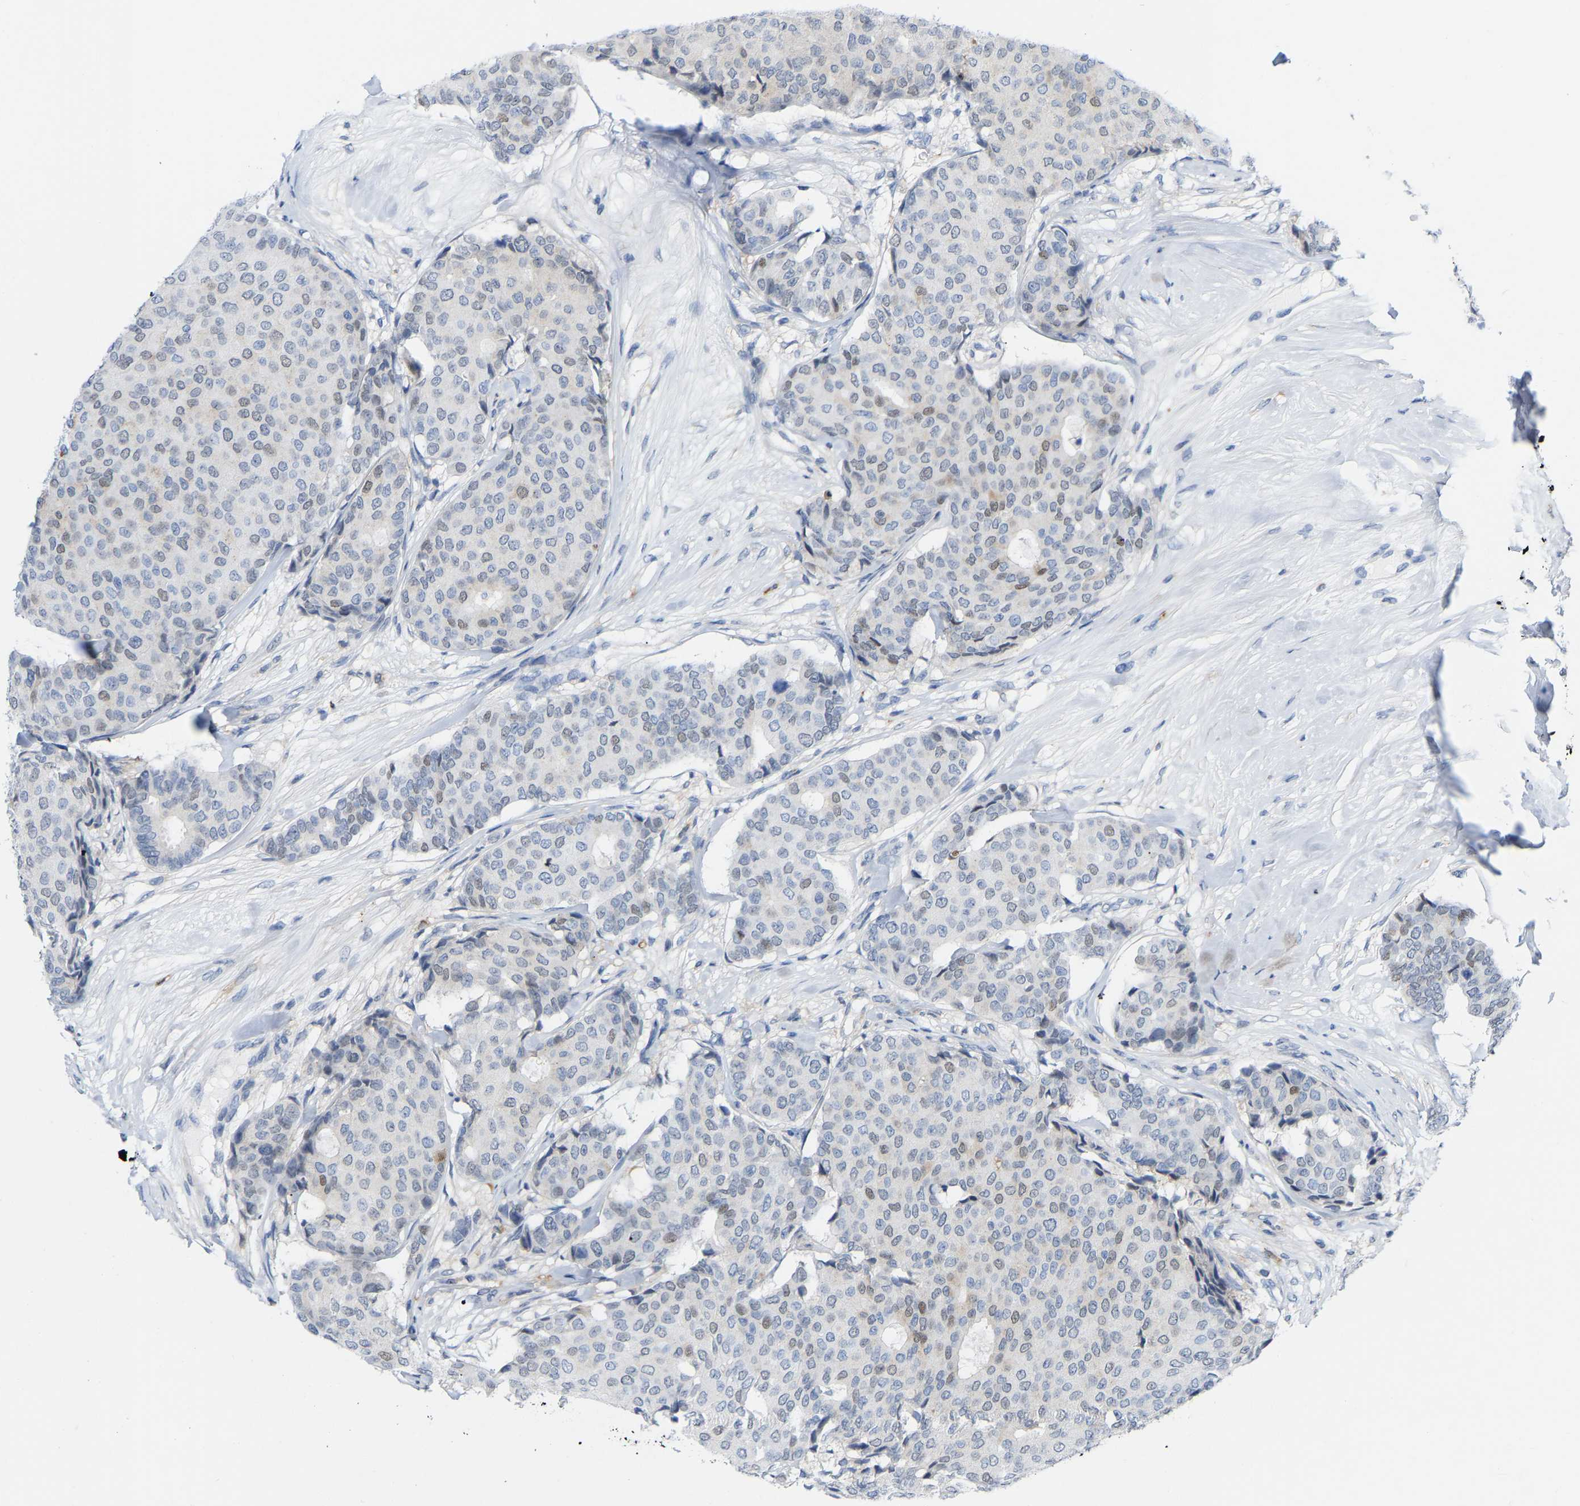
{"staining": {"intensity": "weak", "quantity": "<25%", "location": "nuclear"}, "tissue": "breast cancer", "cell_type": "Tumor cells", "image_type": "cancer", "snomed": [{"axis": "morphology", "description": "Duct carcinoma"}, {"axis": "topography", "description": "Breast"}], "caption": "This histopathology image is of breast cancer (intraductal carcinoma) stained with IHC to label a protein in brown with the nuclei are counter-stained blue. There is no positivity in tumor cells.", "gene": "ABTB2", "patient": {"sex": "female", "age": 75}}